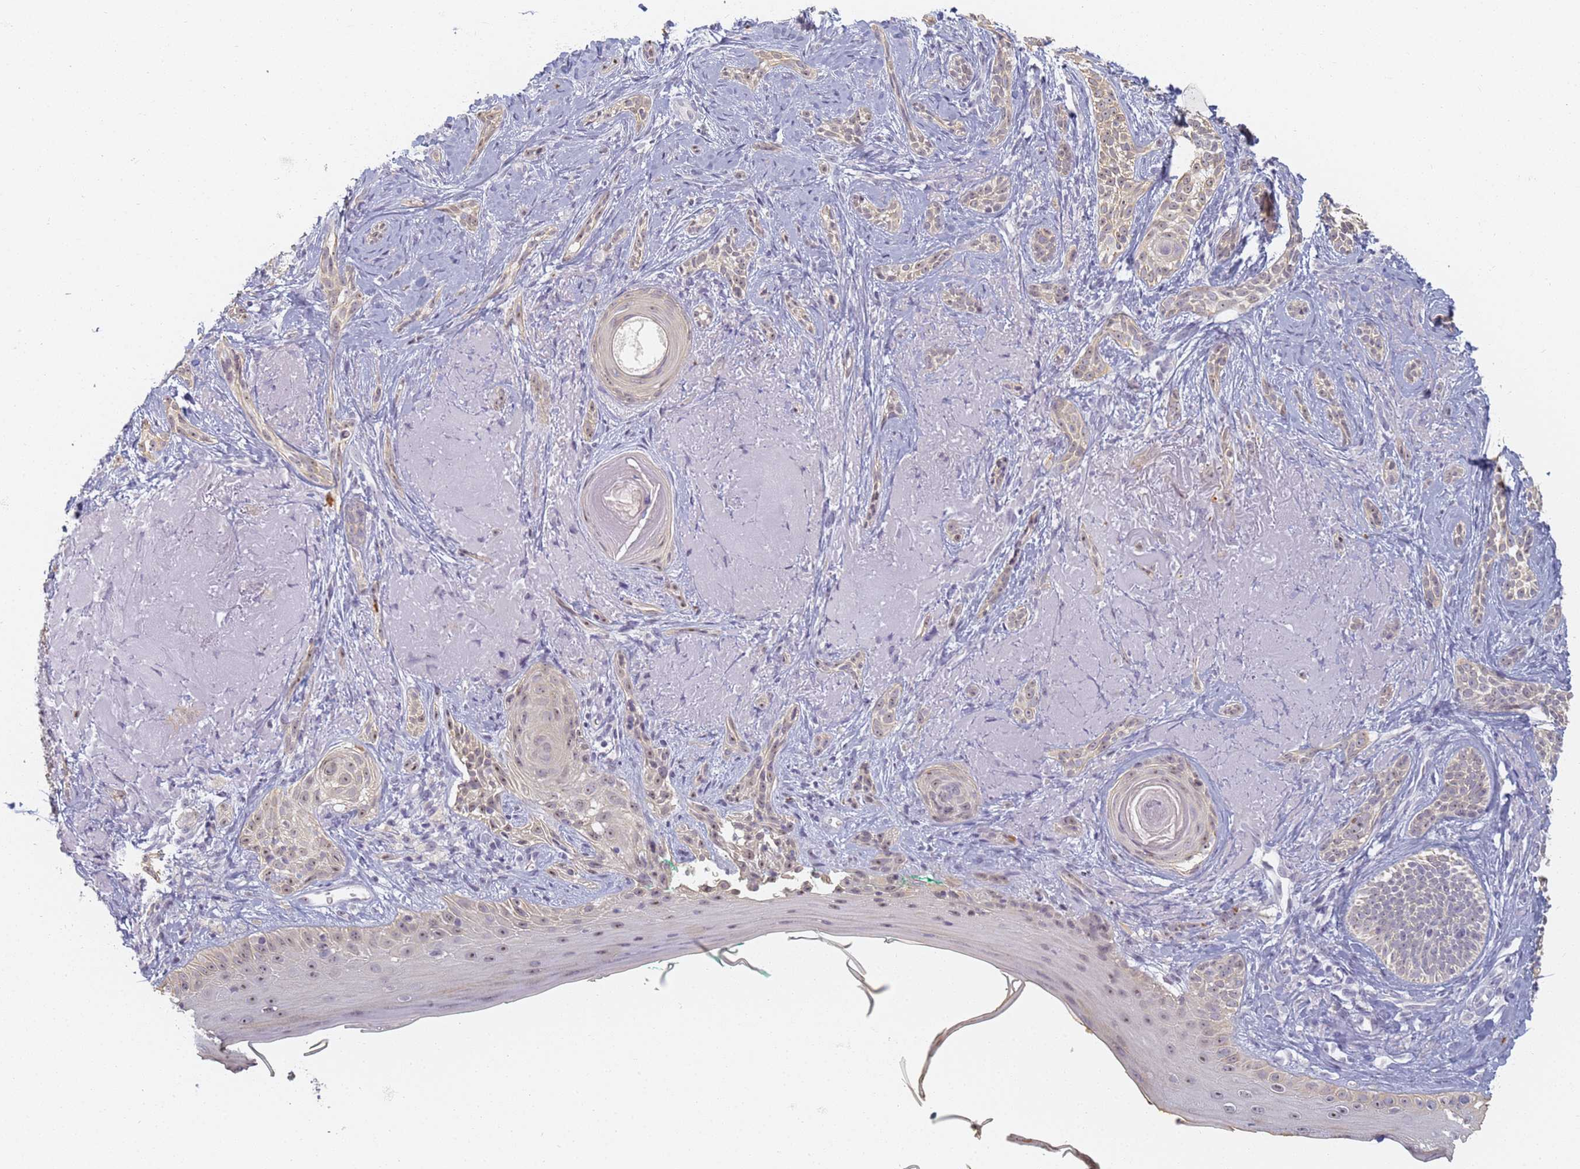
{"staining": {"intensity": "weak", "quantity": "<25%", "location": "cytoplasmic/membranous,nuclear"}, "tissue": "skin cancer", "cell_type": "Tumor cells", "image_type": "cancer", "snomed": [{"axis": "morphology", "description": "Basal cell carcinoma"}, {"axis": "topography", "description": "Skin"}], "caption": "High power microscopy photomicrograph of an immunohistochemistry histopathology image of skin cancer (basal cell carcinoma), revealing no significant positivity in tumor cells.", "gene": "SLC38A9", "patient": {"sex": "male", "age": 71}}